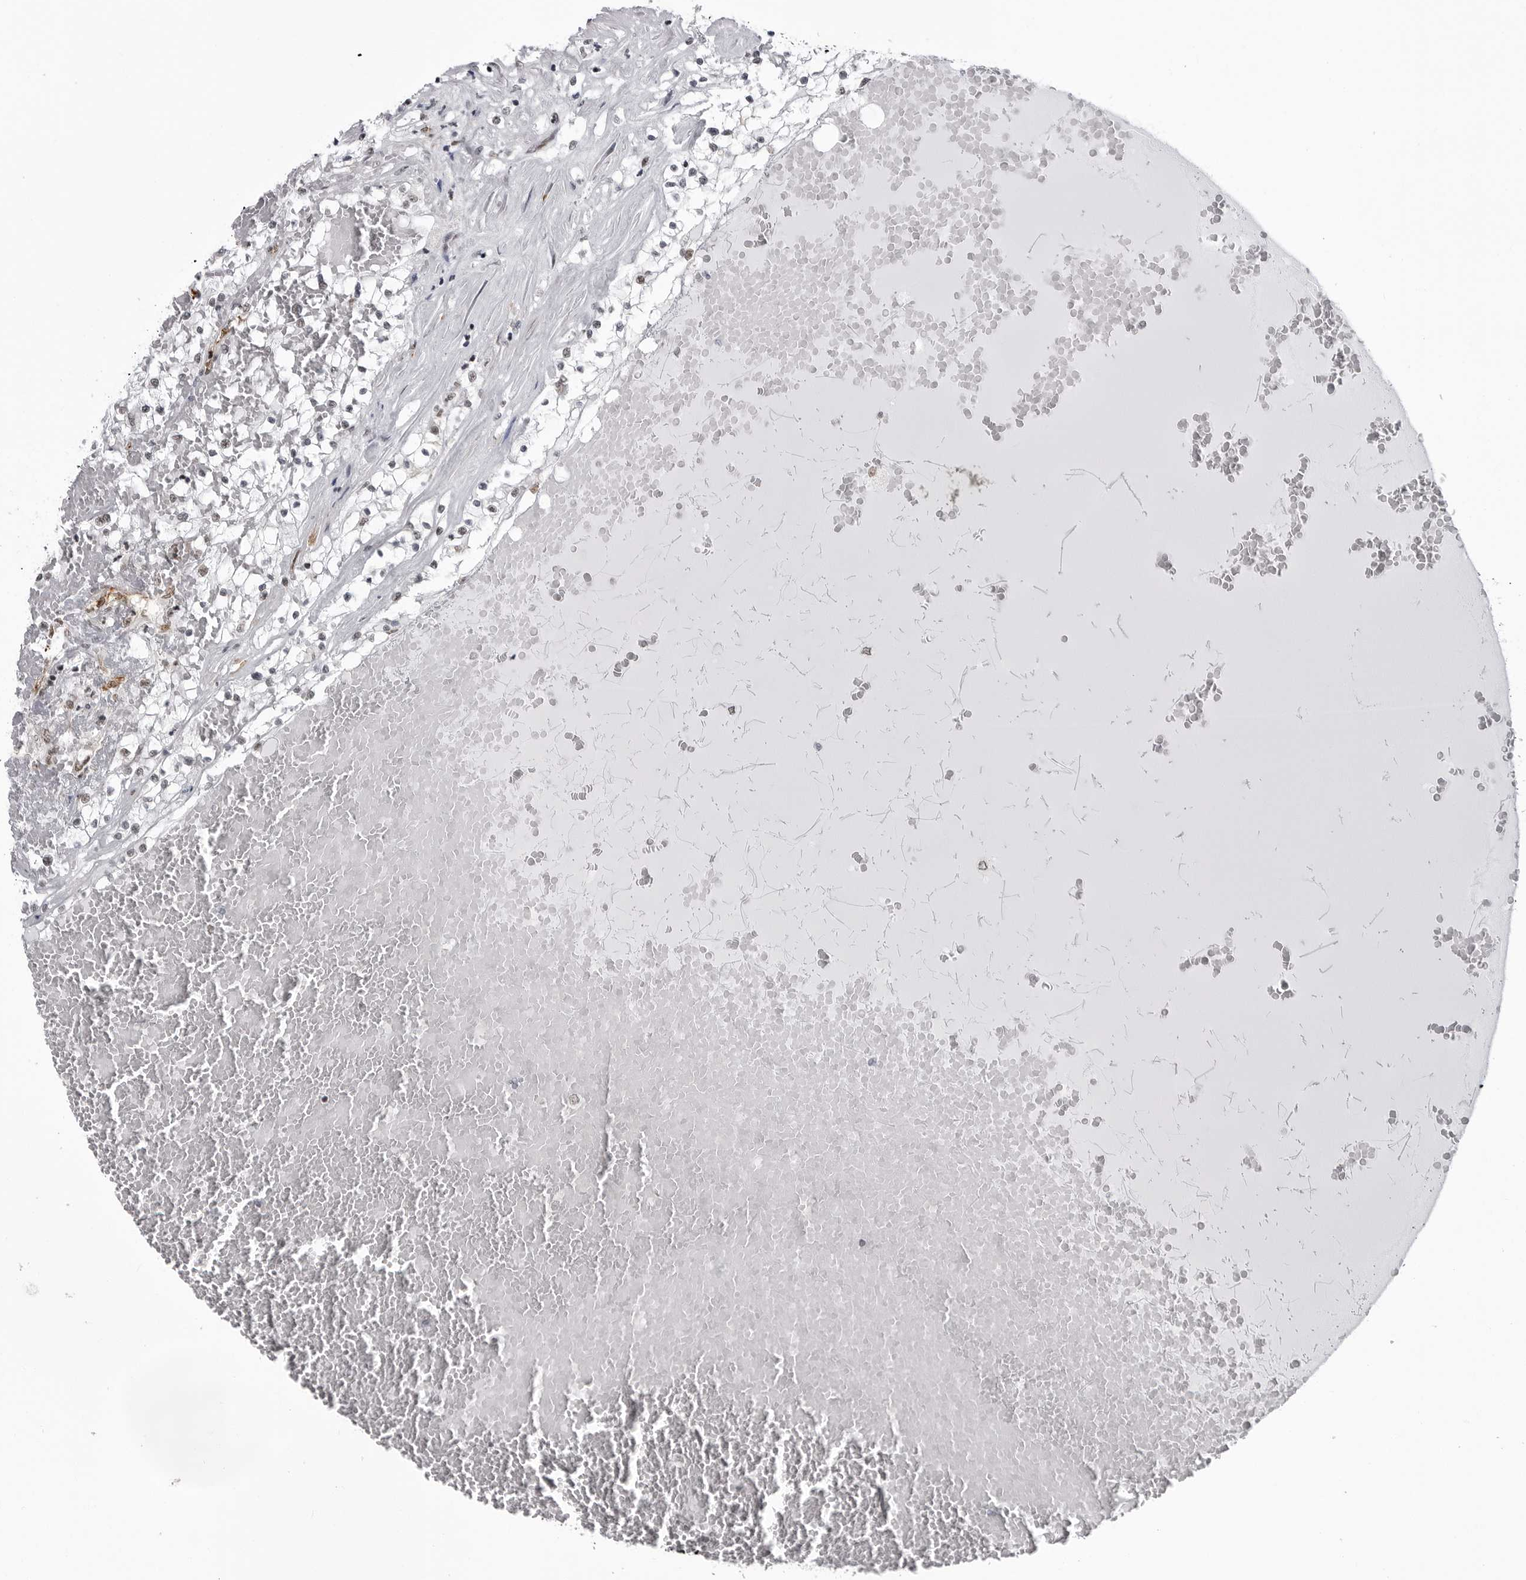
{"staining": {"intensity": "weak", "quantity": "<25%", "location": "nuclear"}, "tissue": "renal cancer", "cell_type": "Tumor cells", "image_type": "cancer", "snomed": [{"axis": "morphology", "description": "Normal tissue, NOS"}, {"axis": "morphology", "description": "Adenocarcinoma, NOS"}, {"axis": "topography", "description": "Kidney"}], "caption": "The photomicrograph exhibits no staining of tumor cells in renal adenocarcinoma. (Stains: DAB (3,3'-diaminobenzidine) IHC with hematoxylin counter stain, Microscopy: brightfield microscopy at high magnification).", "gene": "RNF26", "patient": {"sex": "male", "age": 68}}